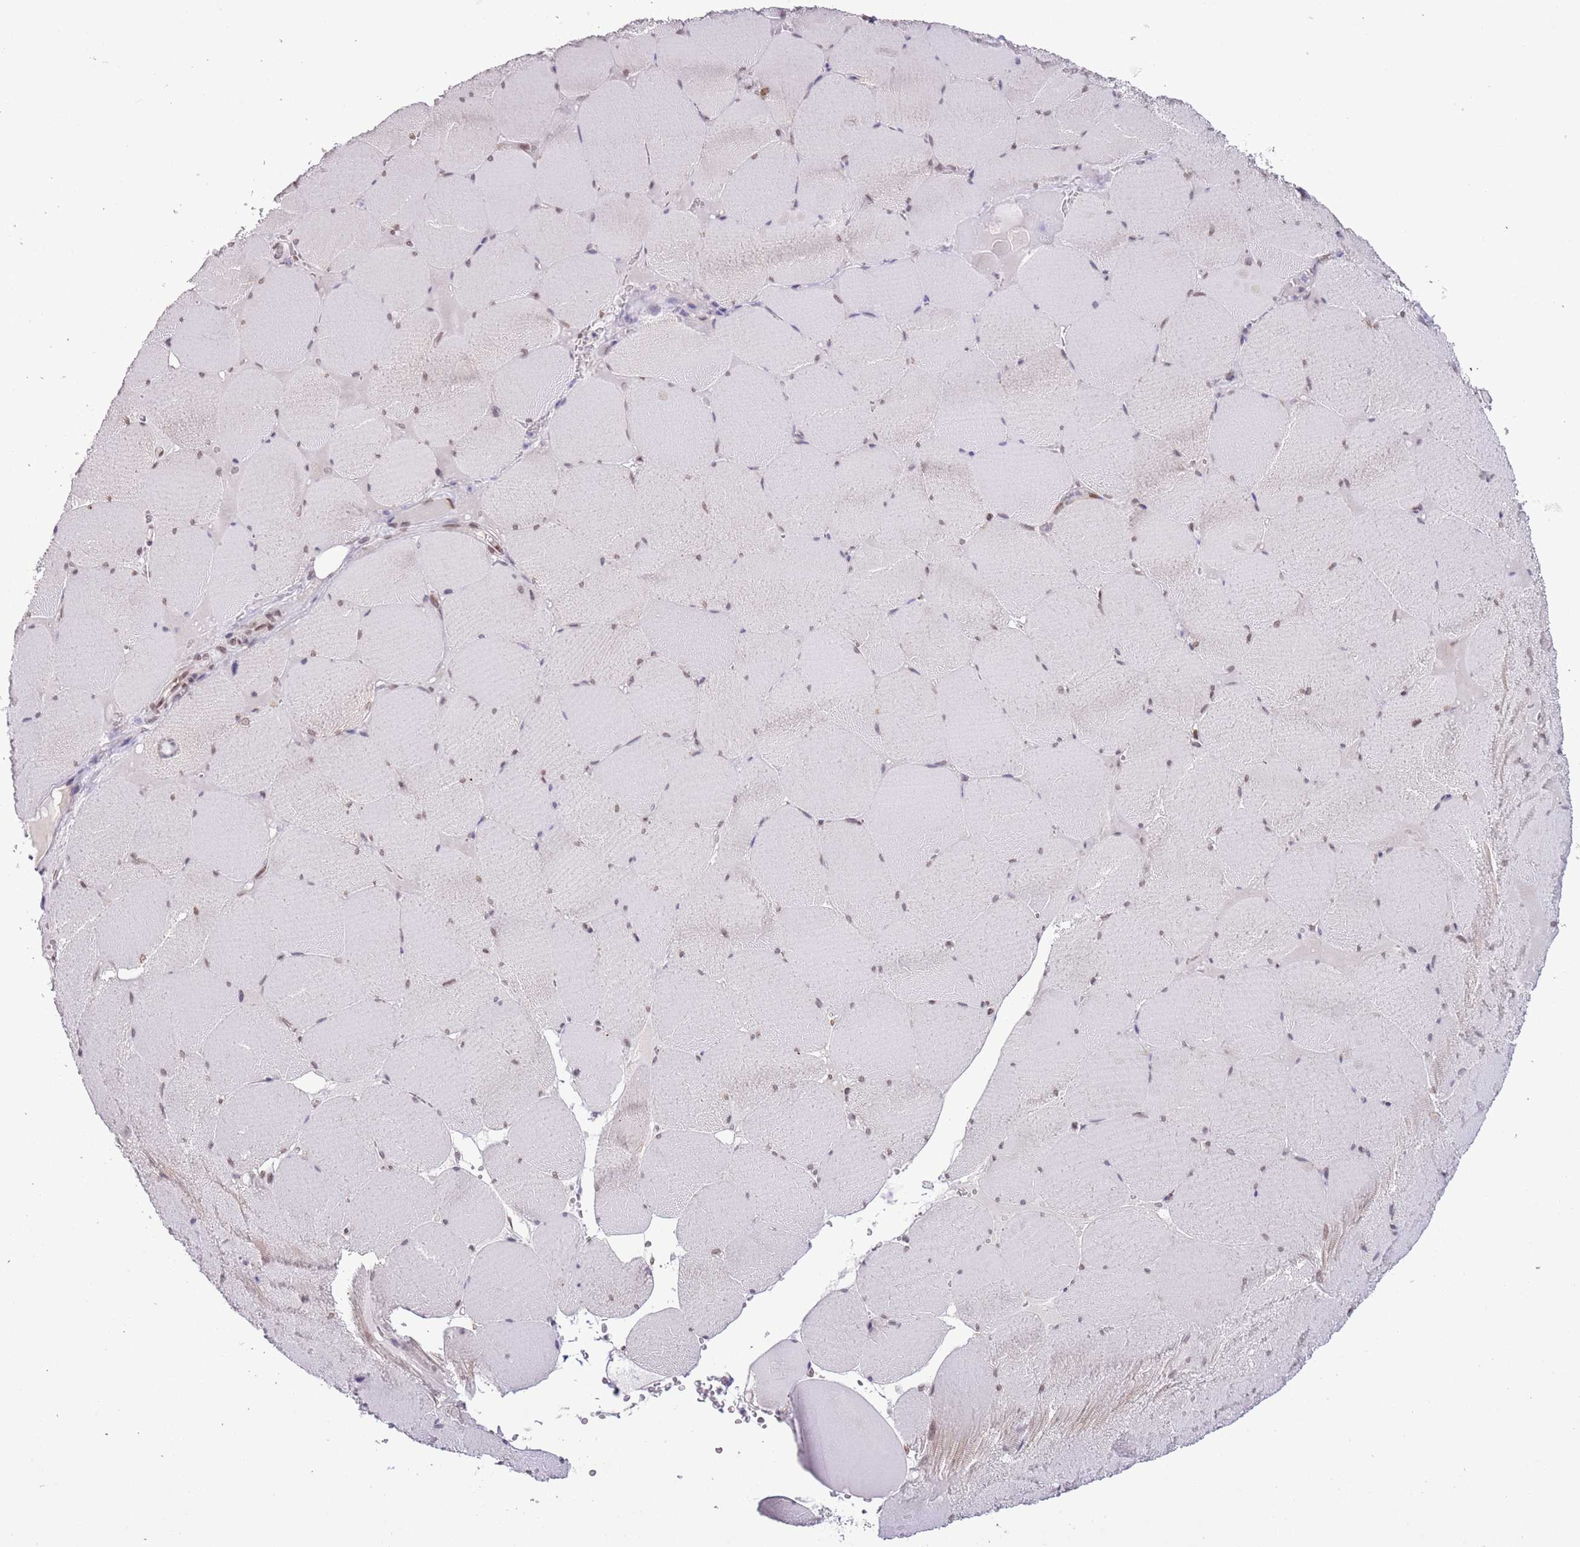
{"staining": {"intensity": "weak", "quantity": "<25%", "location": "cytoplasmic/membranous,nuclear"}, "tissue": "skeletal muscle", "cell_type": "Myocytes", "image_type": "normal", "snomed": [{"axis": "morphology", "description": "Normal tissue, NOS"}, {"axis": "topography", "description": "Skeletal muscle"}, {"axis": "topography", "description": "Head-Neck"}], "caption": "Myocytes are negative for protein expression in benign human skeletal muscle. Nuclei are stained in blue.", "gene": "ZGLP1", "patient": {"sex": "male", "age": 66}}